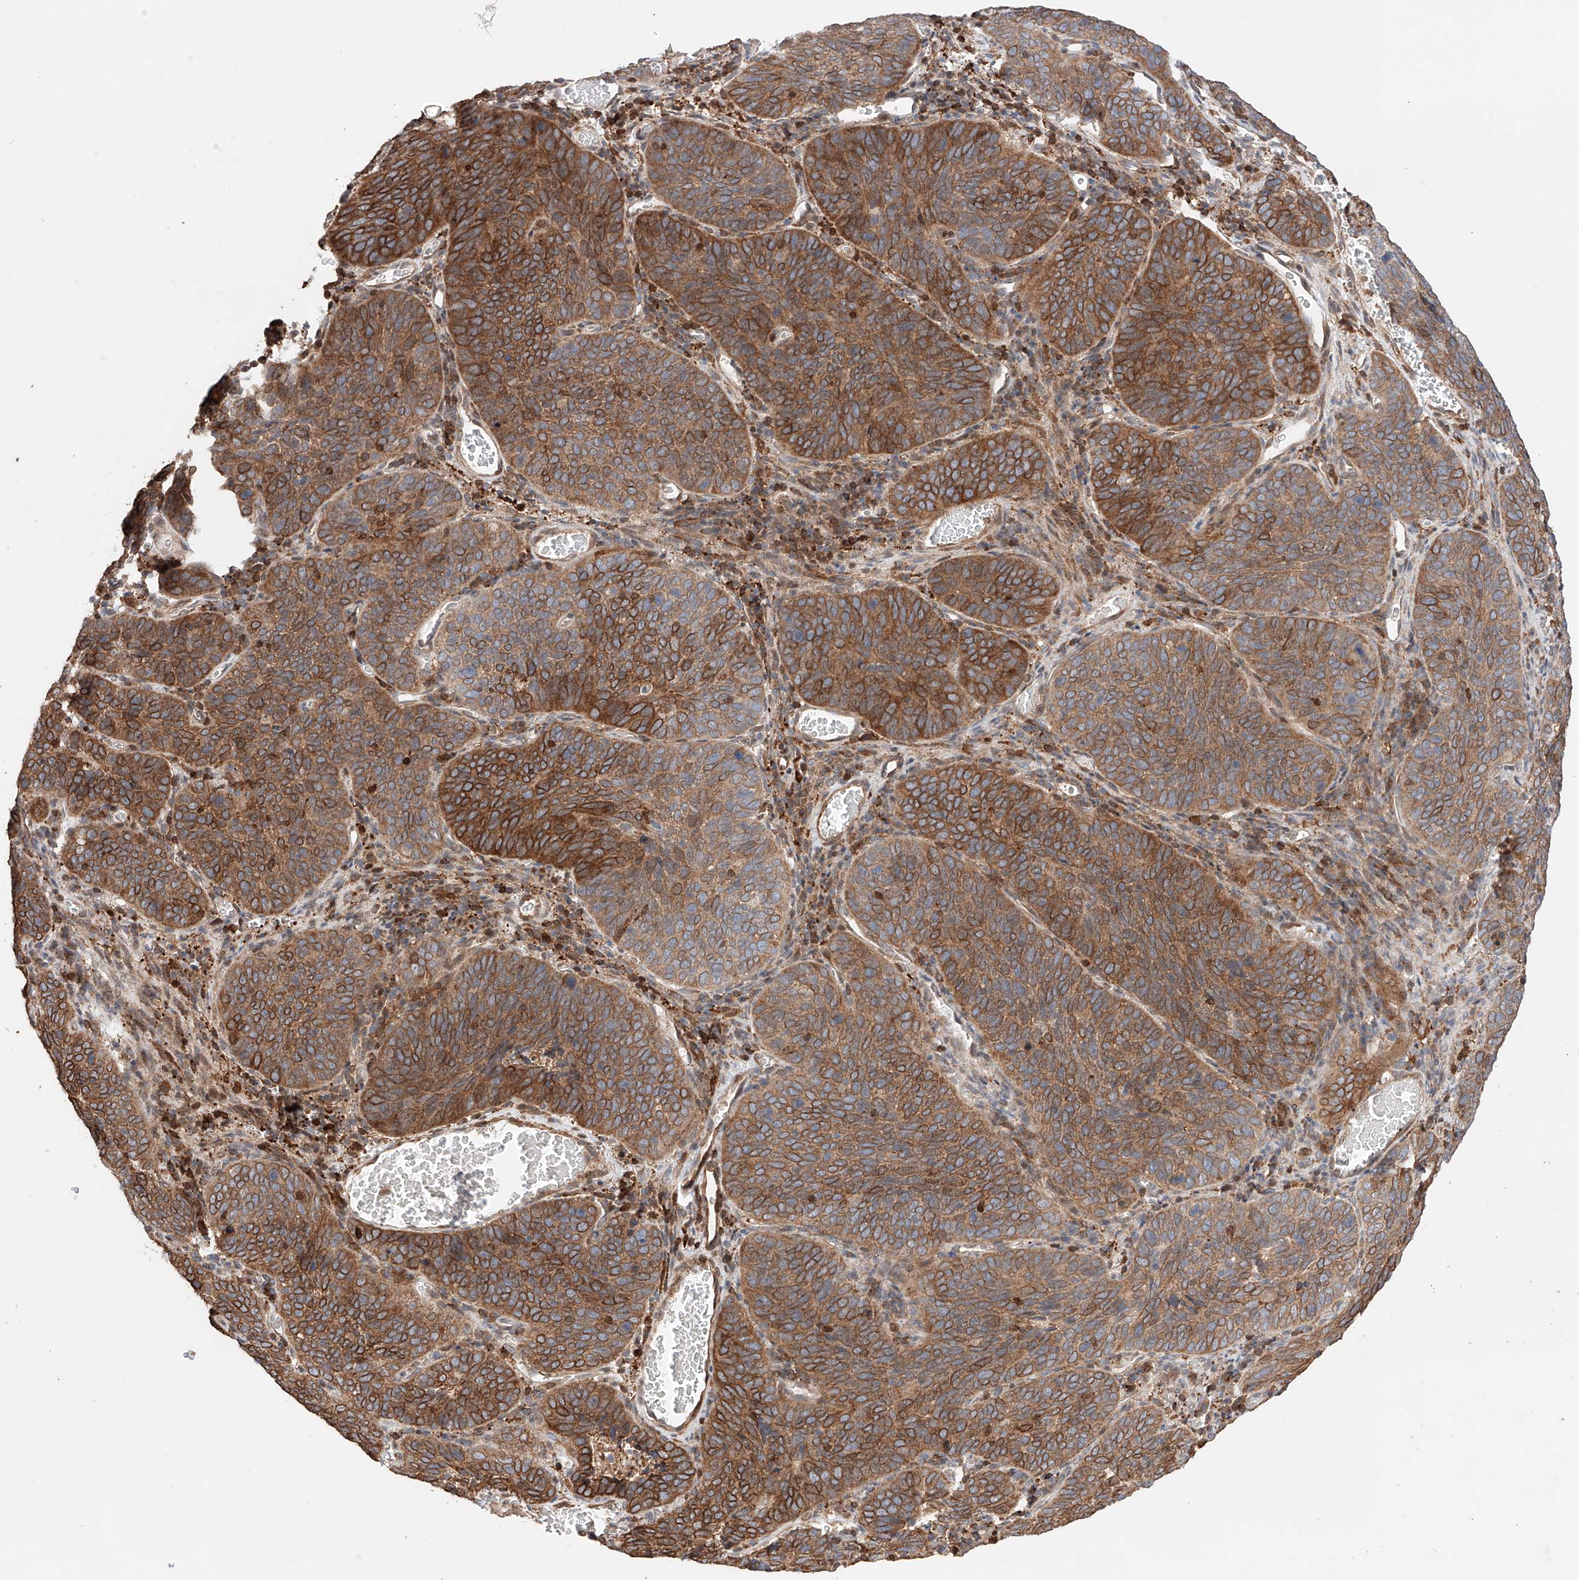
{"staining": {"intensity": "strong", "quantity": ">75%", "location": "cytoplasmic/membranous"}, "tissue": "cervical cancer", "cell_type": "Tumor cells", "image_type": "cancer", "snomed": [{"axis": "morphology", "description": "Squamous cell carcinoma, NOS"}, {"axis": "topography", "description": "Cervix"}], "caption": "Cervical squamous cell carcinoma tissue shows strong cytoplasmic/membranous positivity in approximately >75% of tumor cells", "gene": "IGSF22", "patient": {"sex": "female", "age": 60}}